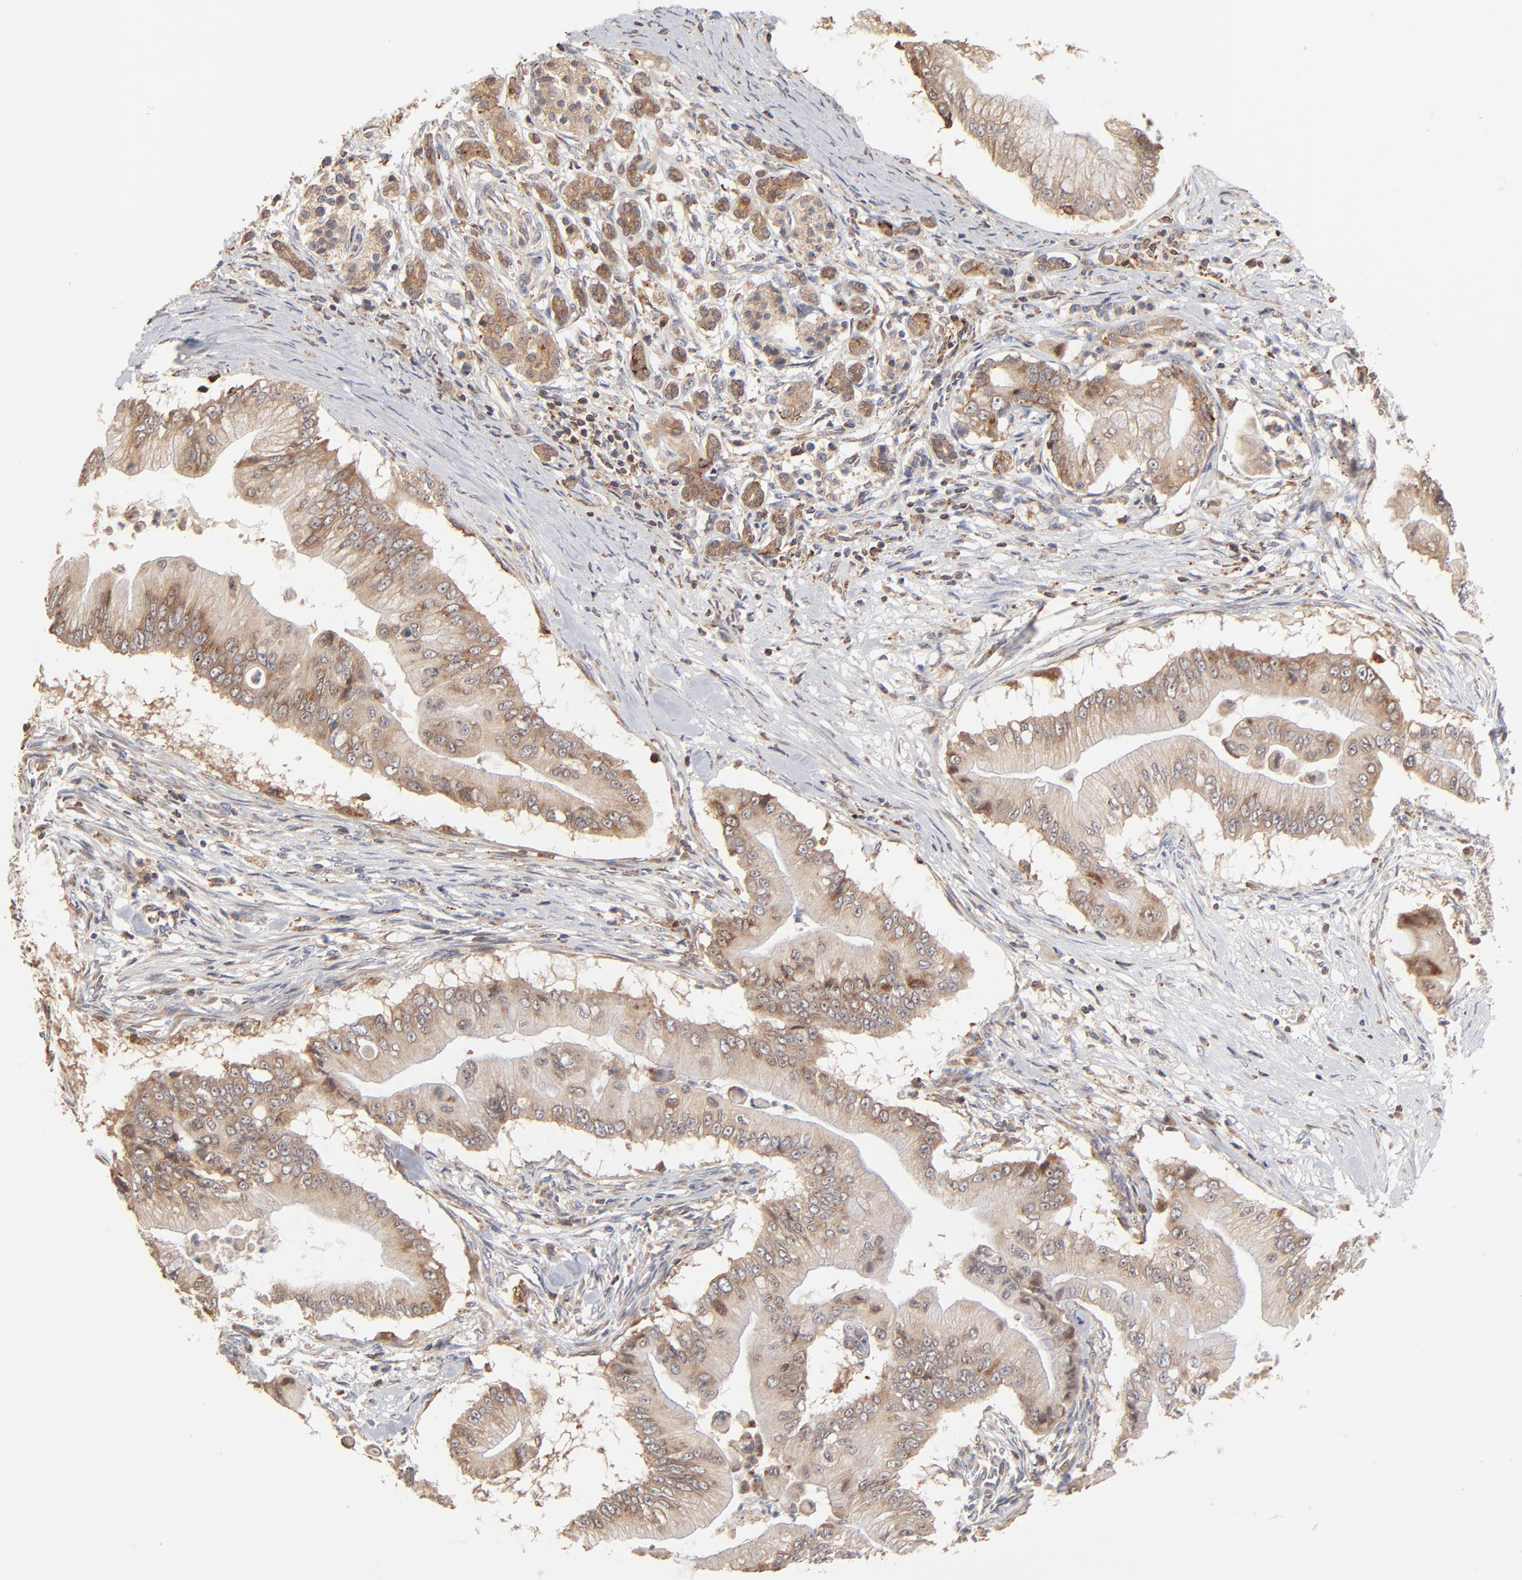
{"staining": {"intensity": "moderate", "quantity": "25%-75%", "location": "cytoplasmic/membranous"}, "tissue": "pancreatic cancer", "cell_type": "Tumor cells", "image_type": "cancer", "snomed": [{"axis": "morphology", "description": "Adenocarcinoma, NOS"}, {"axis": "topography", "description": "Pancreas"}], "caption": "IHC histopathology image of pancreatic cancer (adenocarcinoma) stained for a protein (brown), which exhibits medium levels of moderate cytoplasmic/membranous staining in about 25%-75% of tumor cells.", "gene": "RNF213", "patient": {"sex": "male", "age": 62}}